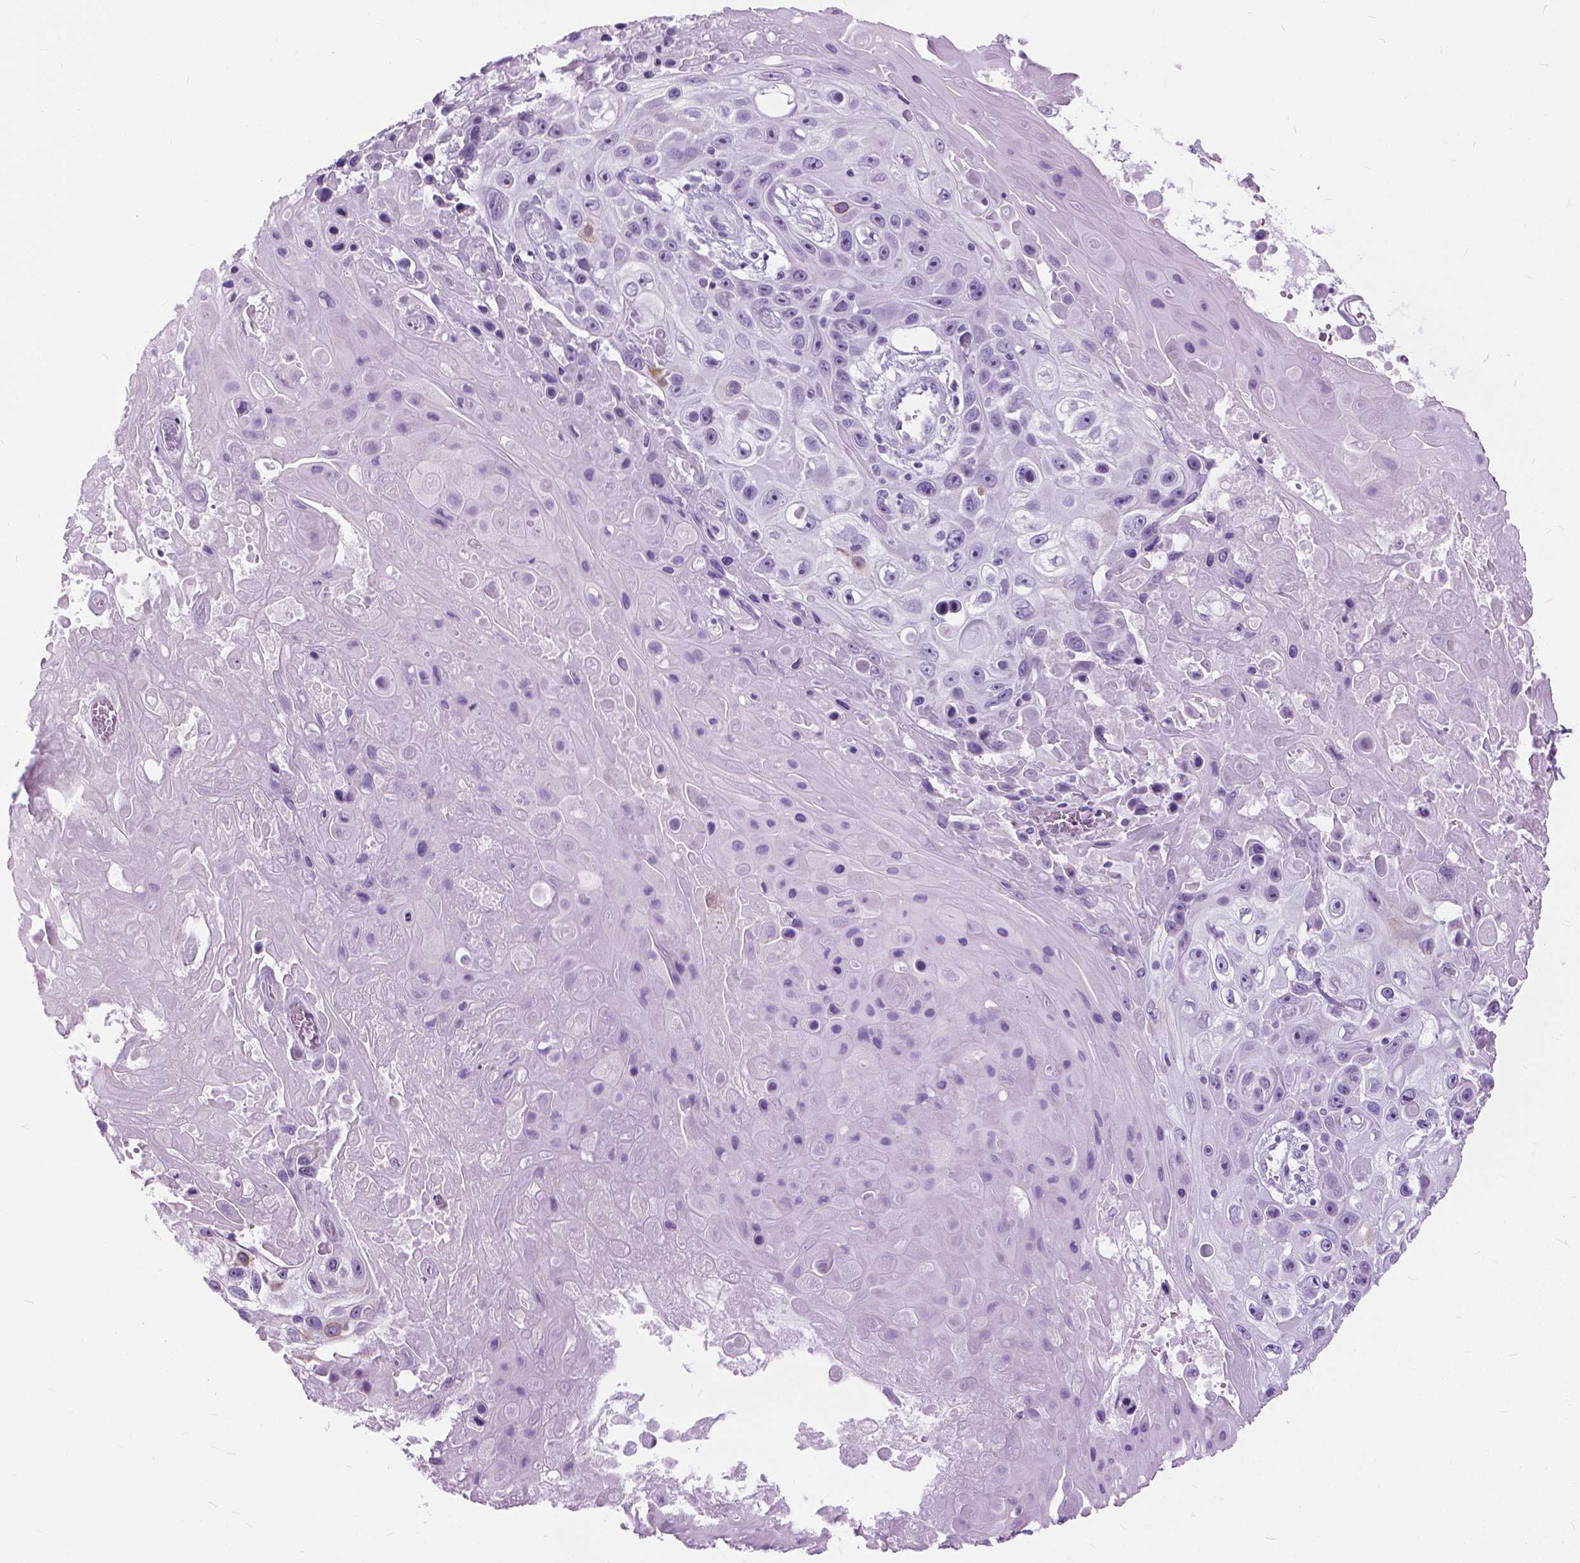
{"staining": {"intensity": "negative", "quantity": "none", "location": "none"}, "tissue": "skin cancer", "cell_type": "Tumor cells", "image_type": "cancer", "snomed": [{"axis": "morphology", "description": "Squamous cell carcinoma, NOS"}, {"axis": "topography", "description": "Skin"}], "caption": "The image reveals no staining of tumor cells in skin squamous cell carcinoma.", "gene": "HTR2B", "patient": {"sex": "male", "age": 82}}